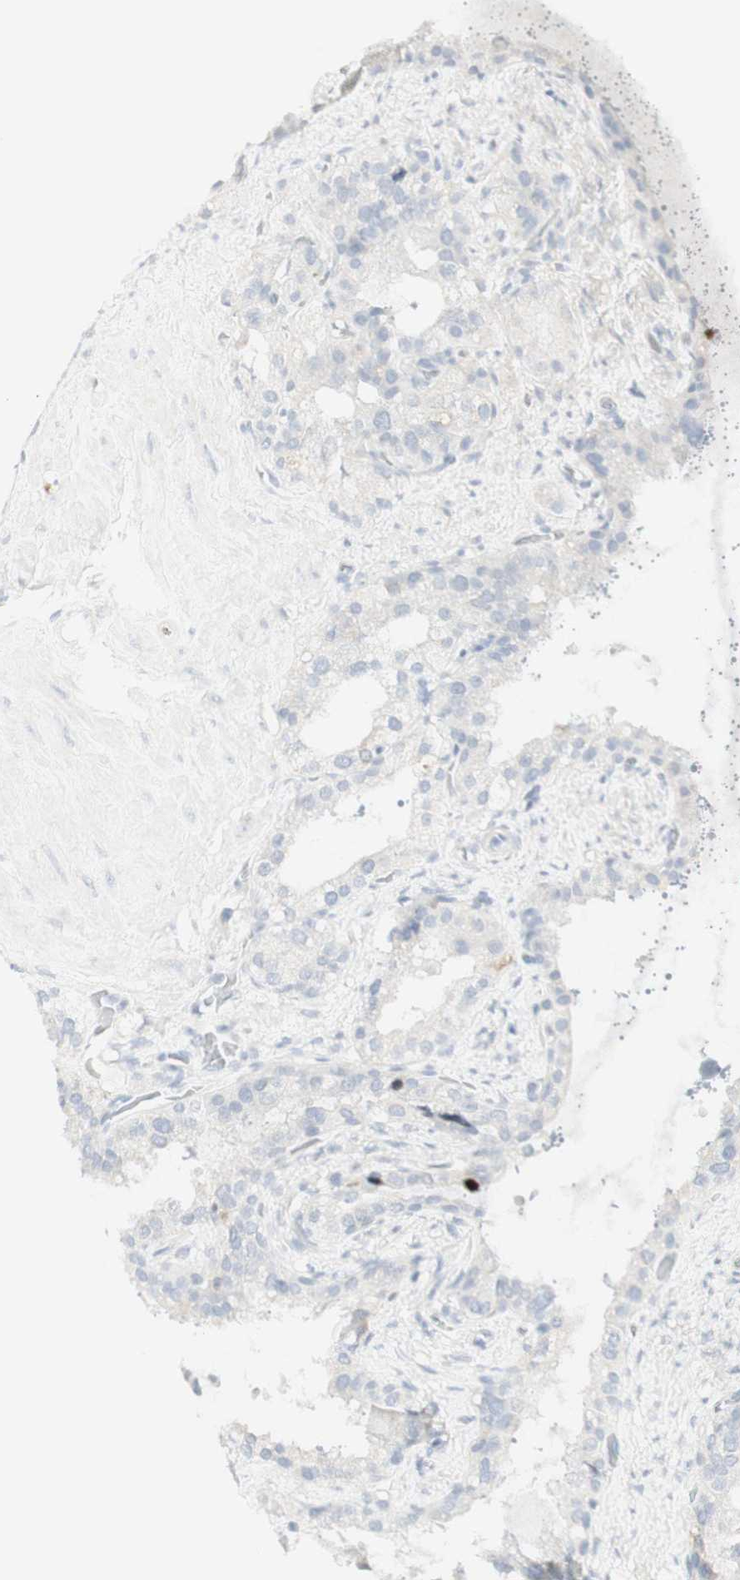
{"staining": {"intensity": "strong", "quantity": "<25%", "location": "cytoplasmic/membranous"}, "tissue": "seminal vesicle", "cell_type": "Glandular cells", "image_type": "normal", "snomed": [{"axis": "morphology", "description": "Normal tissue, NOS"}, {"axis": "topography", "description": "Seminal veicle"}], "caption": "Unremarkable seminal vesicle displays strong cytoplasmic/membranous expression in approximately <25% of glandular cells.", "gene": "MDK", "patient": {"sex": "male", "age": 68}}